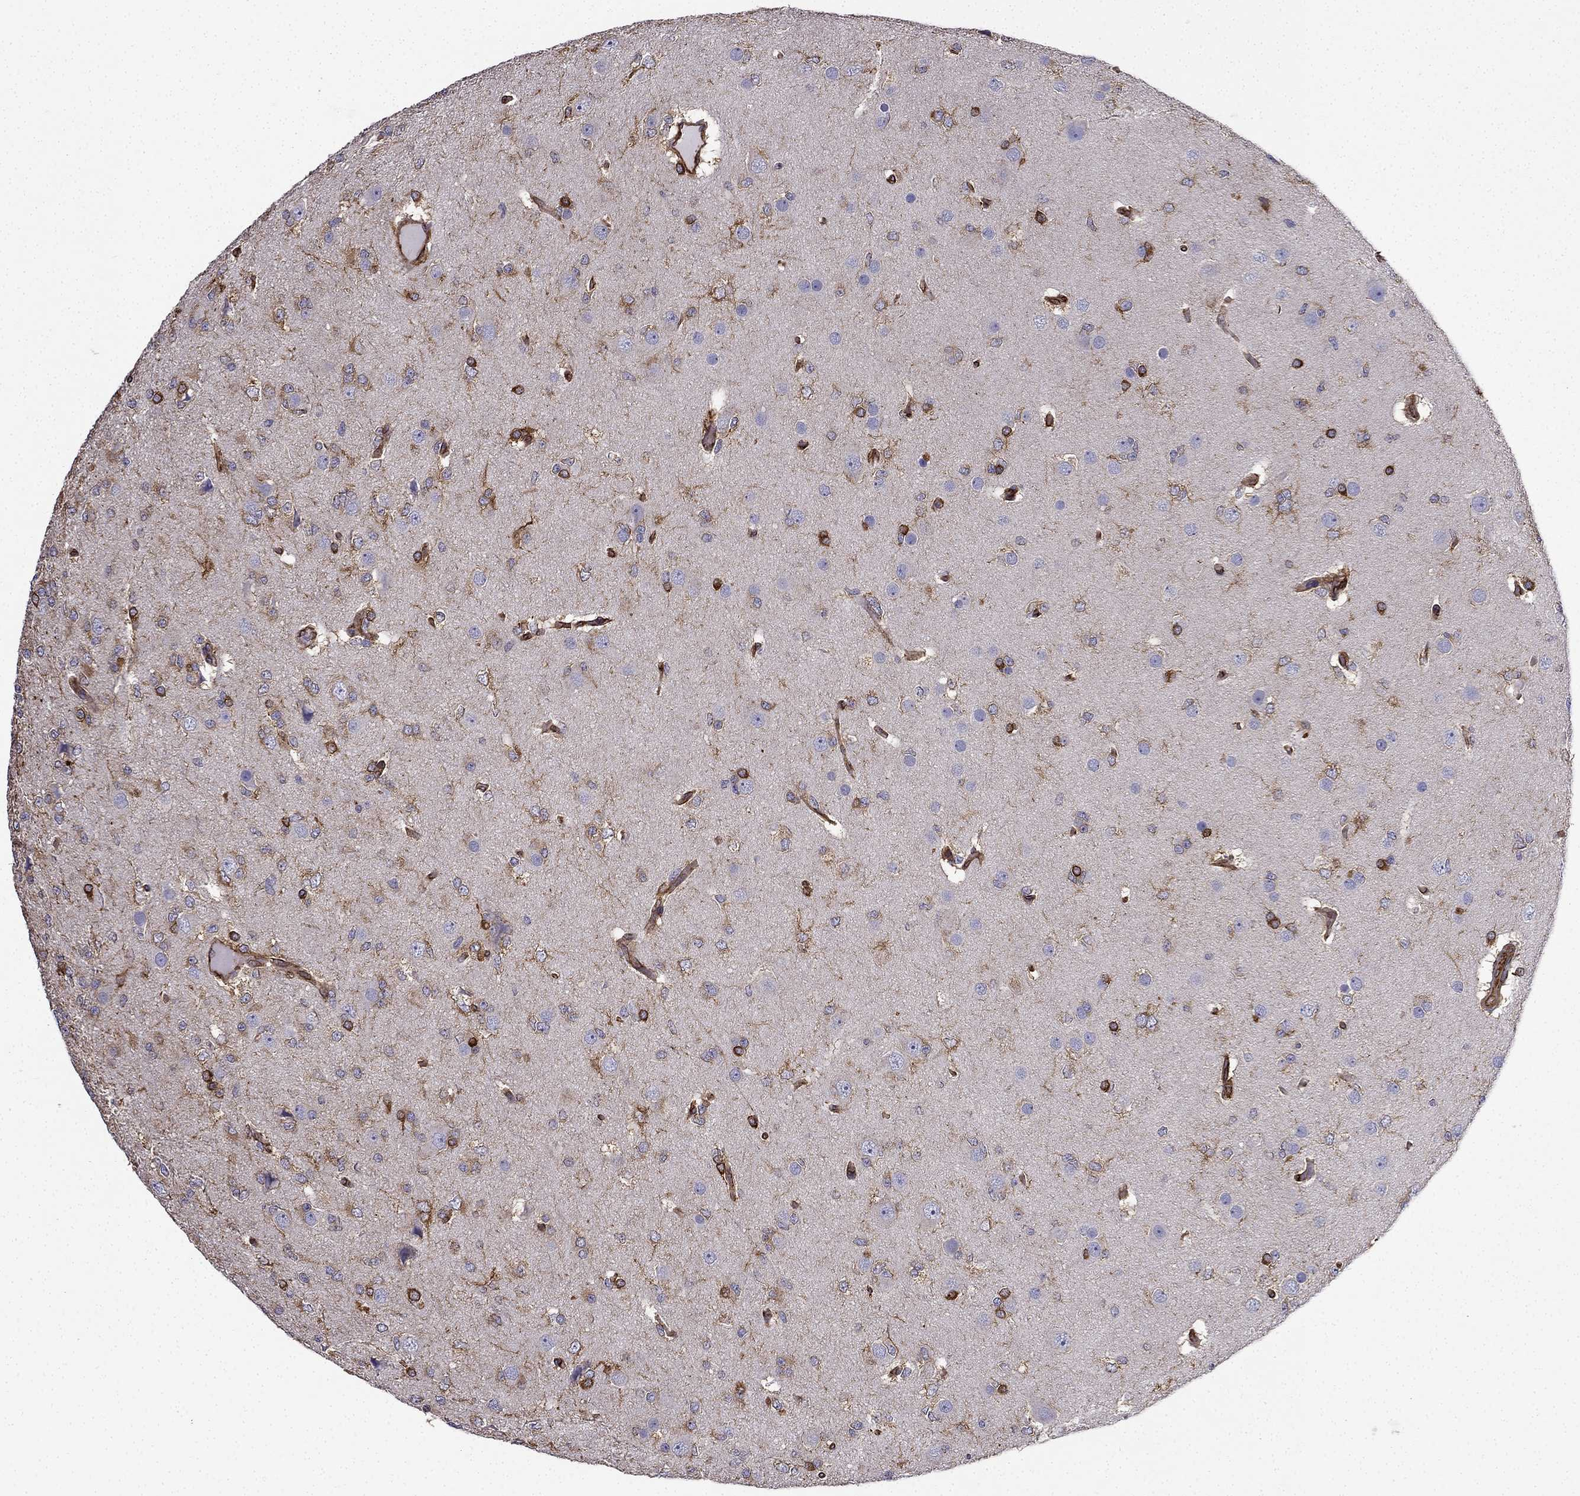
{"staining": {"intensity": "strong", "quantity": "<25%", "location": "cytoplasmic/membranous"}, "tissue": "glioma", "cell_type": "Tumor cells", "image_type": "cancer", "snomed": [{"axis": "morphology", "description": "Glioma, malignant, Low grade"}, {"axis": "topography", "description": "Brain"}], "caption": "Glioma tissue exhibits strong cytoplasmic/membranous staining in about <25% of tumor cells, visualized by immunohistochemistry.", "gene": "MAP4", "patient": {"sex": "male", "age": 27}}